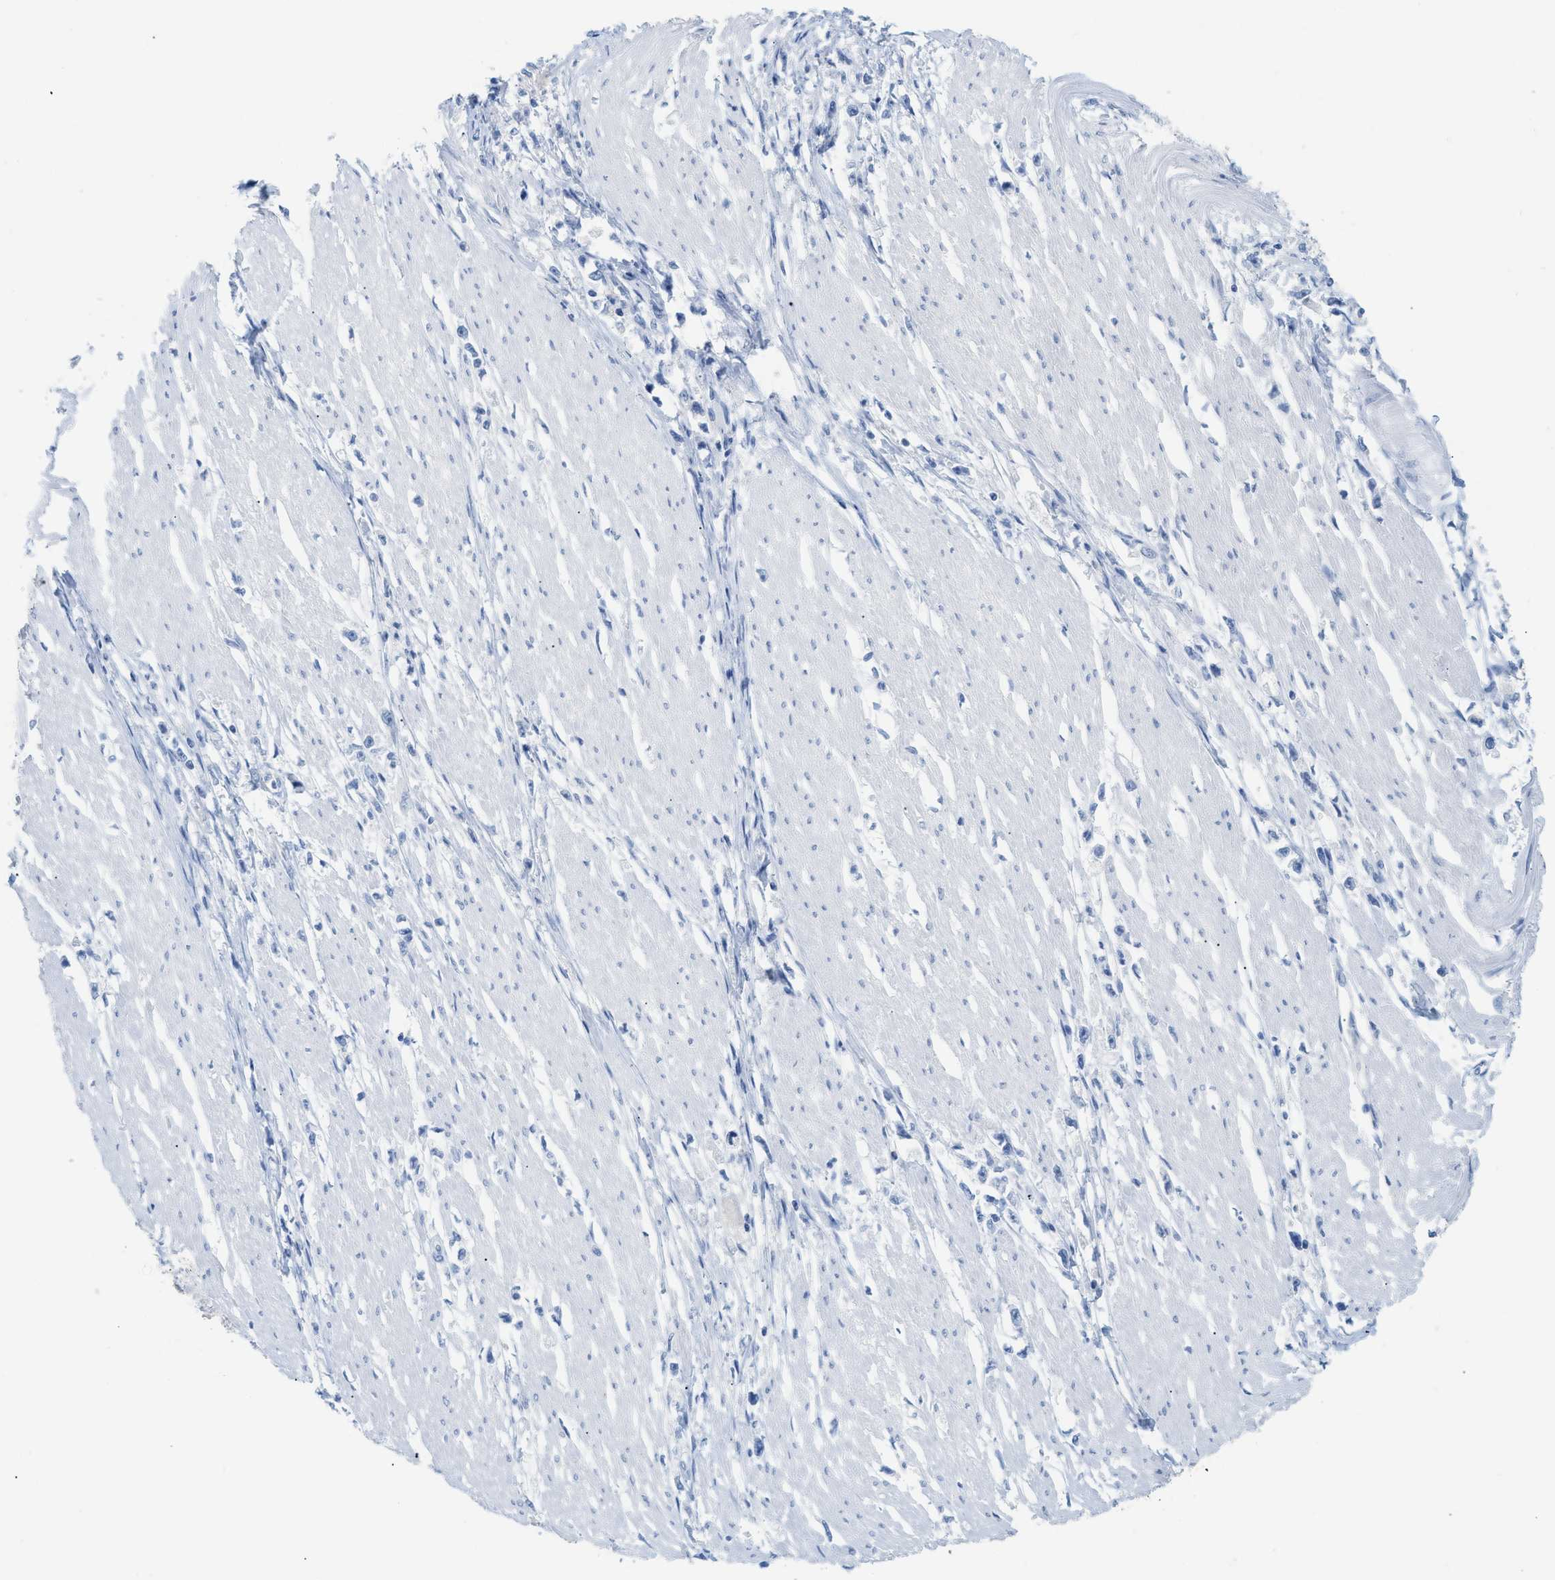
{"staining": {"intensity": "negative", "quantity": "none", "location": "none"}, "tissue": "stomach cancer", "cell_type": "Tumor cells", "image_type": "cancer", "snomed": [{"axis": "morphology", "description": "Adenocarcinoma, NOS"}, {"axis": "topography", "description": "Stomach"}], "caption": "The photomicrograph reveals no staining of tumor cells in stomach cancer.", "gene": "PAPPA", "patient": {"sex": "female", "age": 59}}